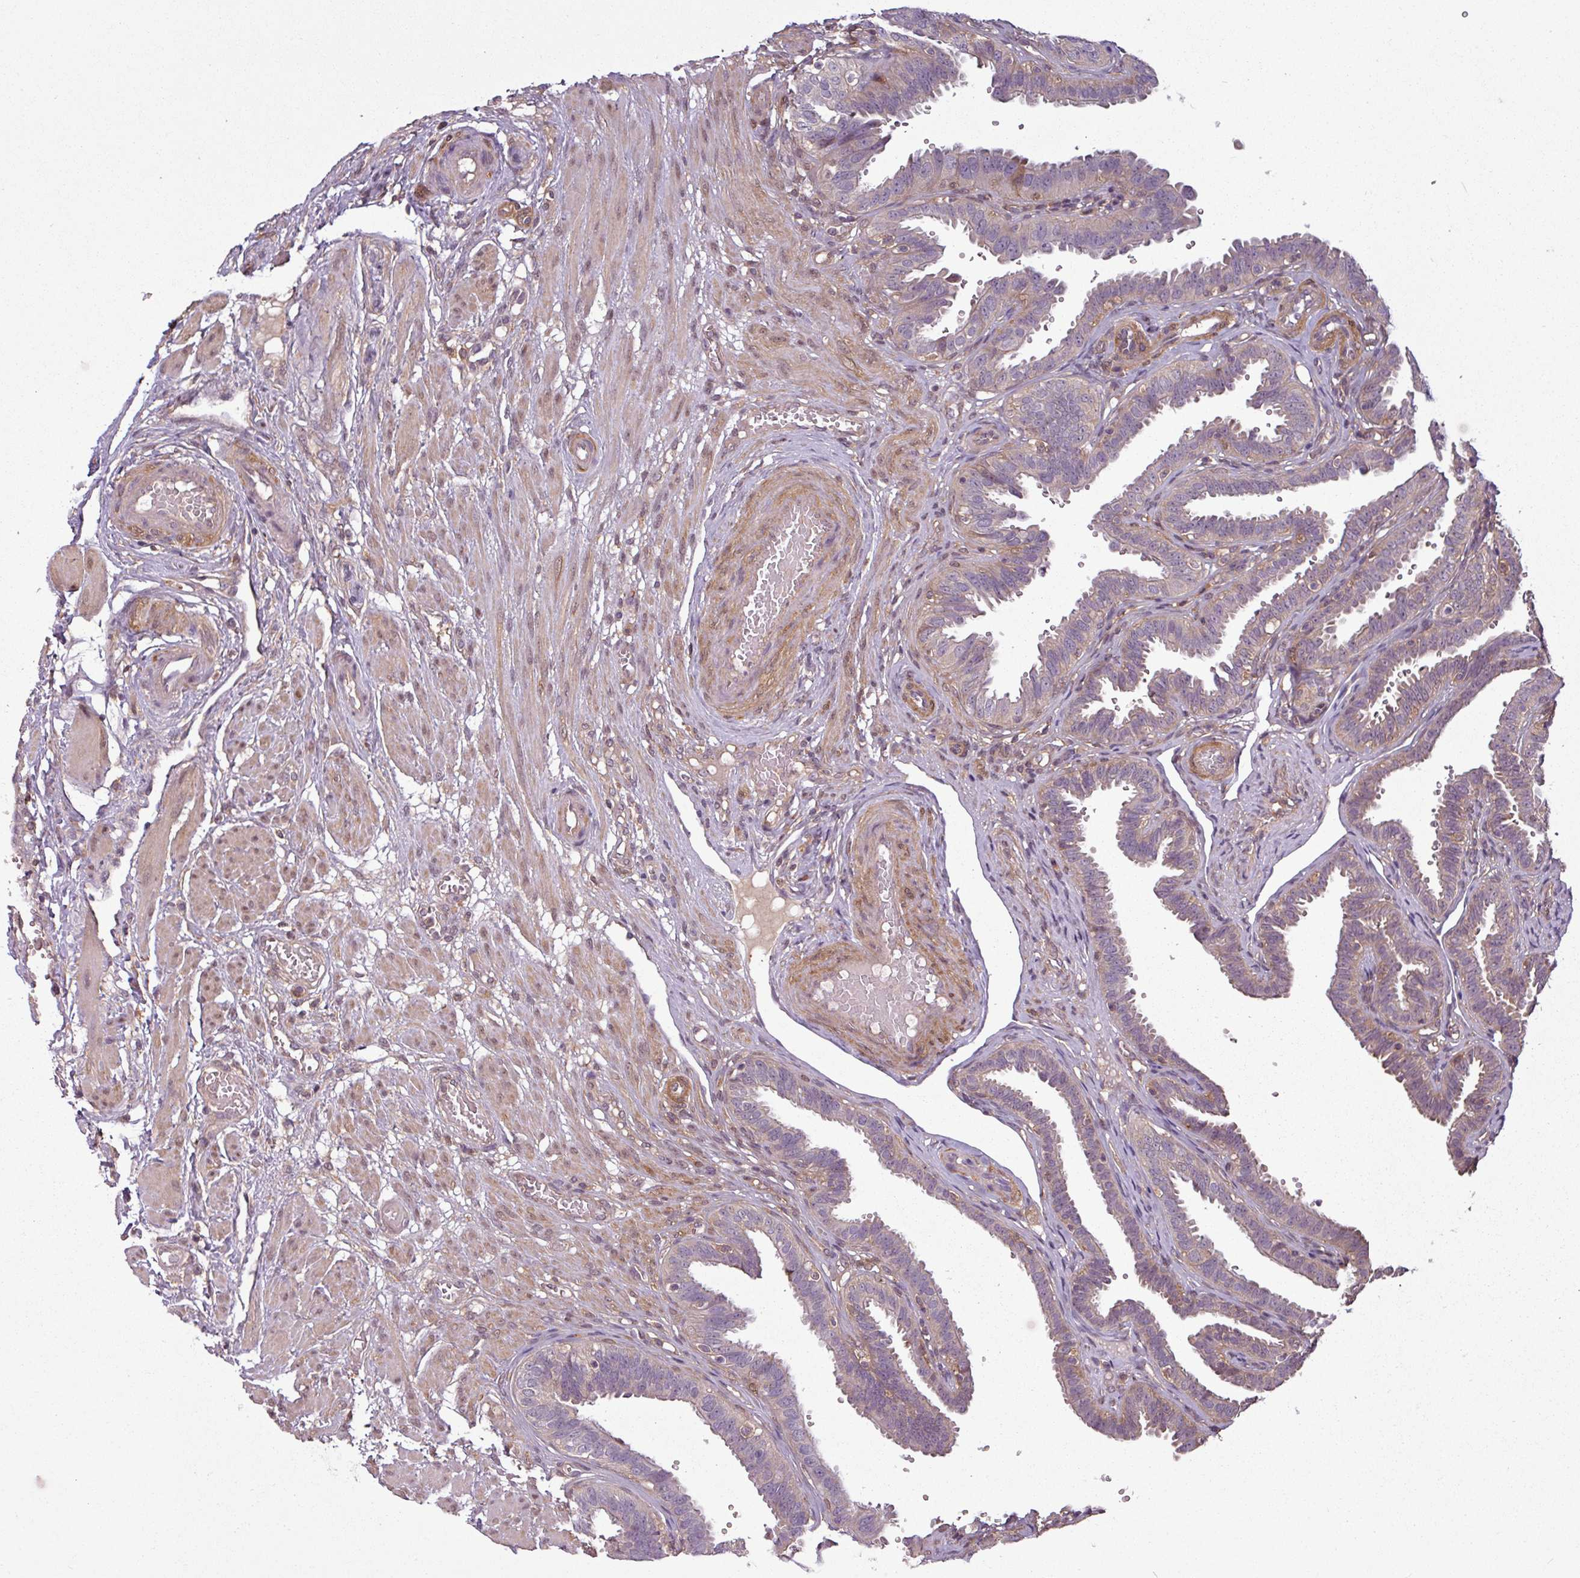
{"staining": {"intensity": "moderate", "quantity": "25%-75%", "location": "cytoplasmic/membranous"}, "tissue": "fallopian tube", "cell_type": "Glandular cells", "image_type": "normal", "snomed": [{"axis": "morphology", "description": "Normal tissue, NOS"}, {"axis": "topography", "description": "Fallopian tube"}], "caption": "Immunohistochemistry micrograph of normal human fallopian tube stained for a protein (brown), which displays medium levels of moderate cytoplasmic/membranous staining in about 25%-75% of glandular cells.", "gene": "SH3BGRL", "patient": {"sex": "female", "age": 37}}